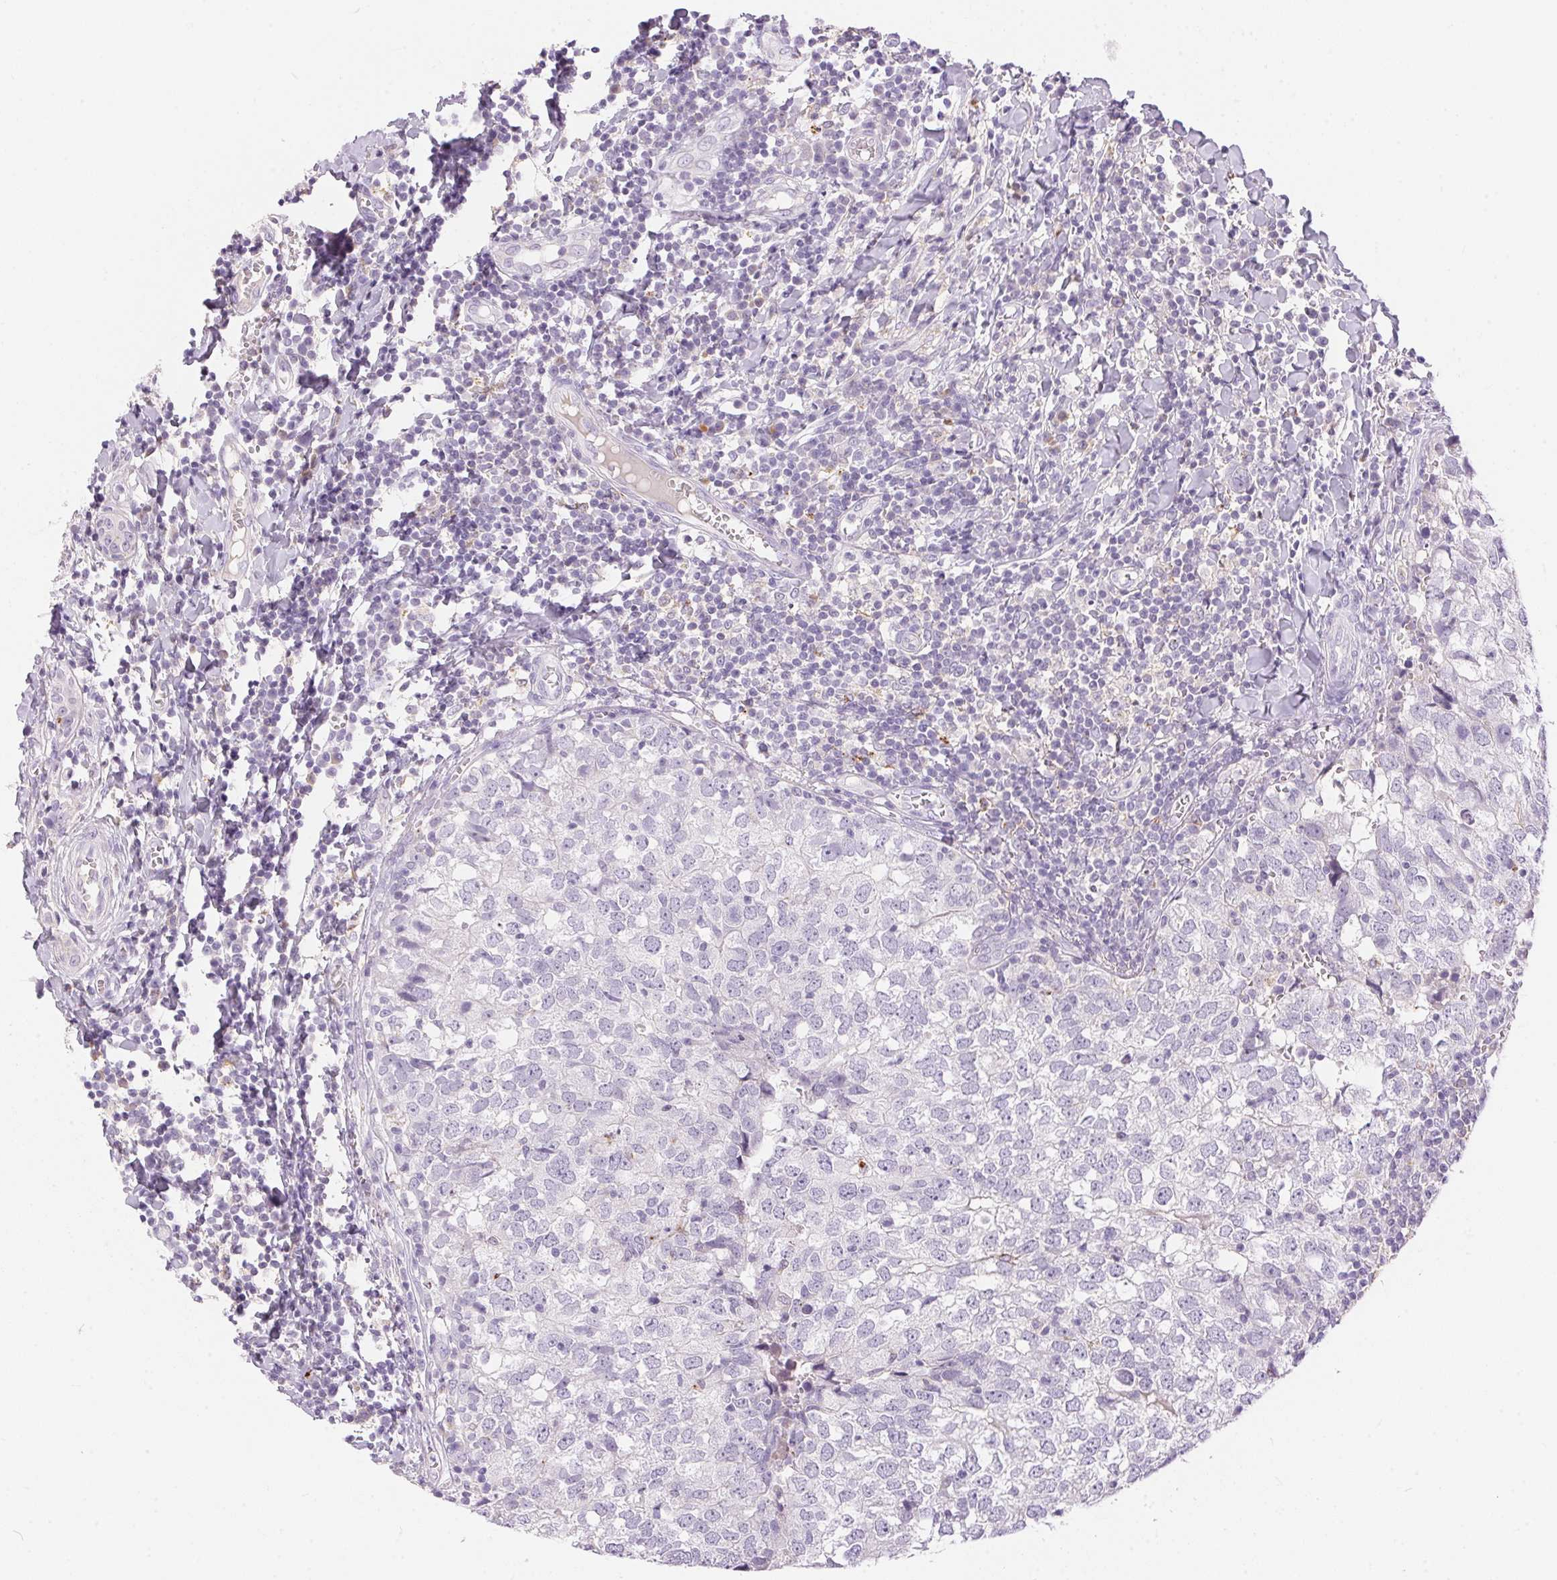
{"staining": {"intensity": "negative", "quantity": "none", "location": "none"}, "tissue": "breast cancer", "cell_type": "Tumor cells", "image_type": "cancer", "snomed": [{"axis": "morphology", "description": "Duct carcinoma"}, {"axis": "topography", "description": "Breast"}], "caption": "A photomicrograph of invasive ductal carcinoma (breast) stained for a protein exhibits no brown staining in tumor cells. (Brightfield microscopy of DAB (3,3'-diaminobenzidine) immunohistochemistry (IHC) at high magnification).", "gene": "PNLIPRP3", "patient": {"sex": "female", "age": 30}}